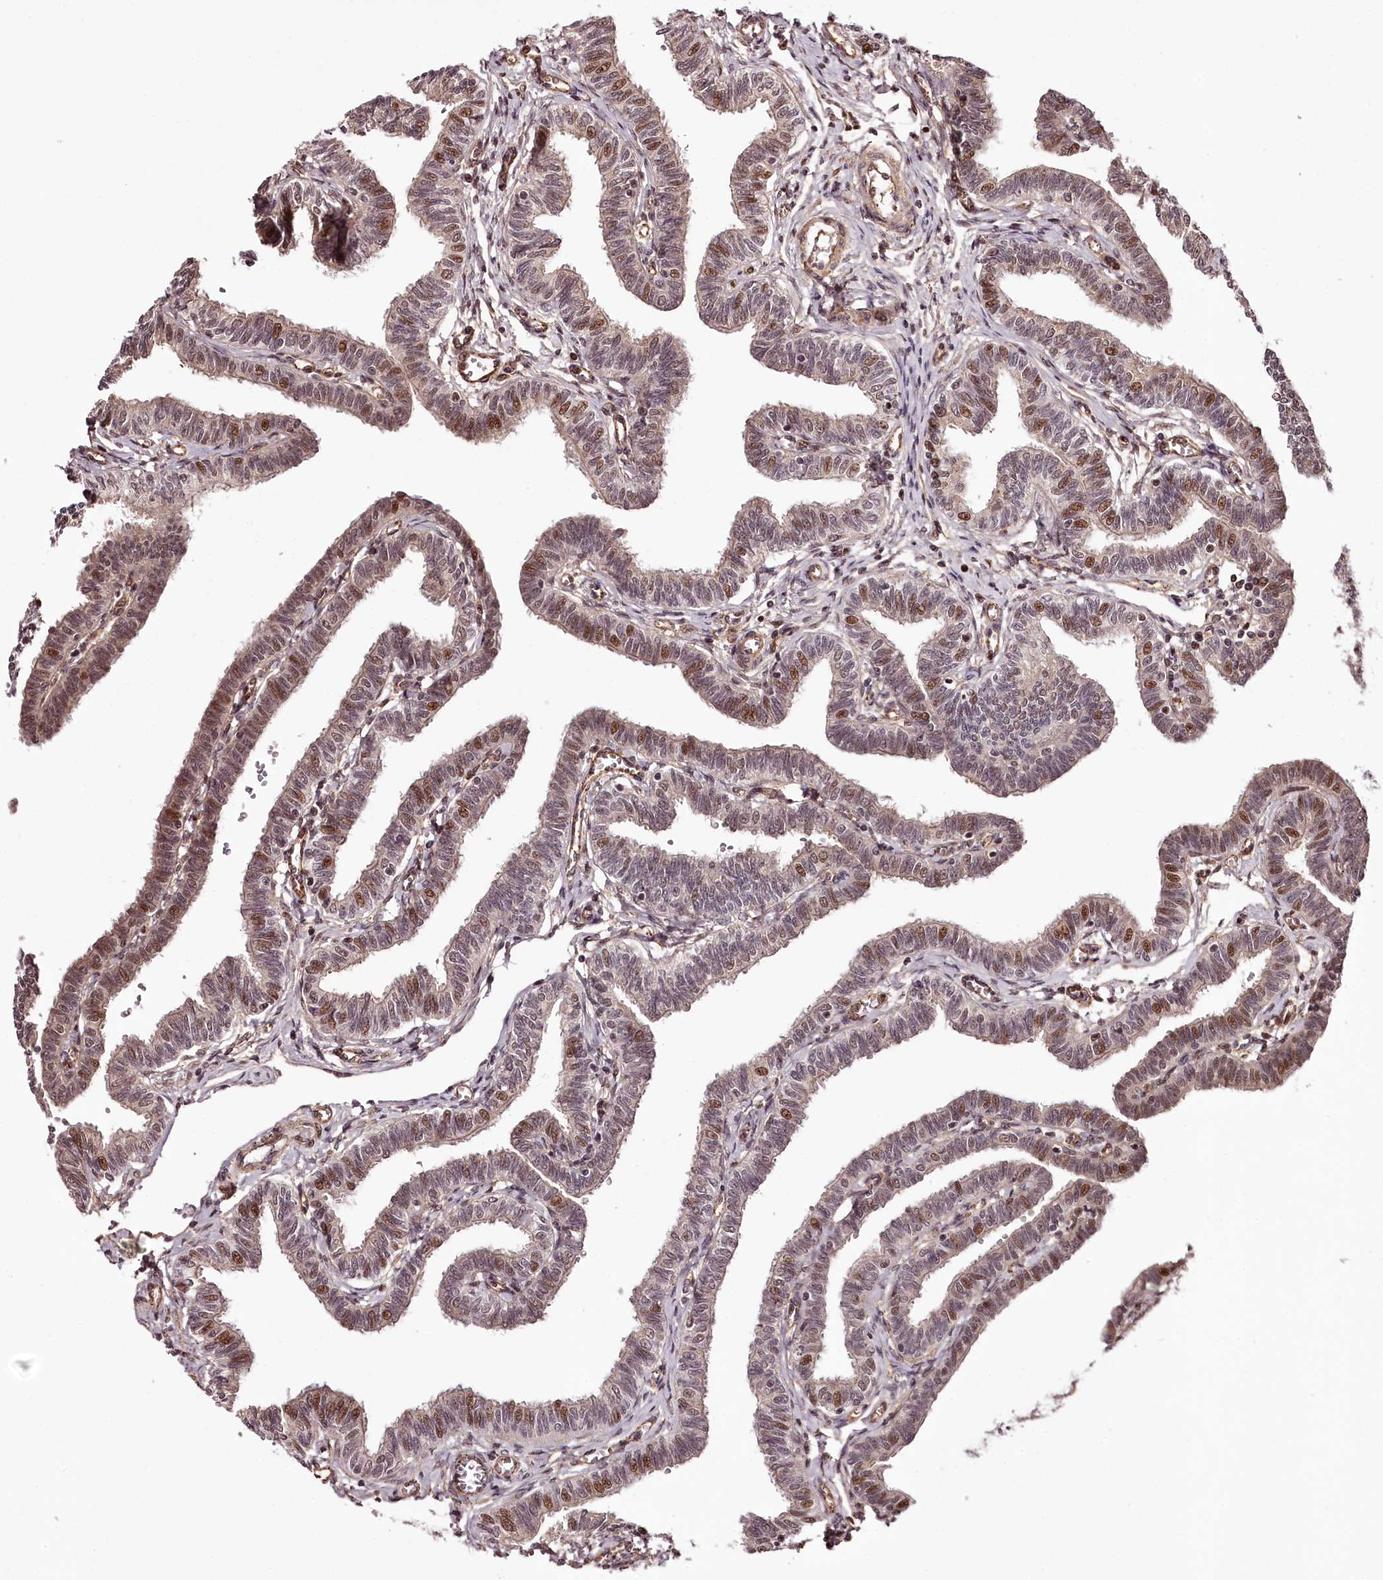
{"staining": {"intensity": "moderate", "quantity": "25%-75%", "location": "cytoplasmic/membranous,nuclear"}, "tissue": "fallopian tube", "cell_type": "Glandular cells", "image_type": "normal", "snomed": [{"axis": "morphology", "description": "Normal tissue, NOS"}, {"axis": "topography", "description": "Fallopian tube"}, {"axis": "topography", "description": "Ovary"}], "caption": "IHC staining of unremarkable fallopian tube, which displays medium levels of moderate cytoplasmic/membranous,nuclear expression in about 25%-75% of glandular cells indicating moderate cytoplasmic/membranous,nuclear protein expression. The staining was performed using DAB (brown) for protein detection and nuclei were counterstained in hematoxylin (blue).", "gene": "TTC33", "patient": {"sex": "female", "age": 23}}